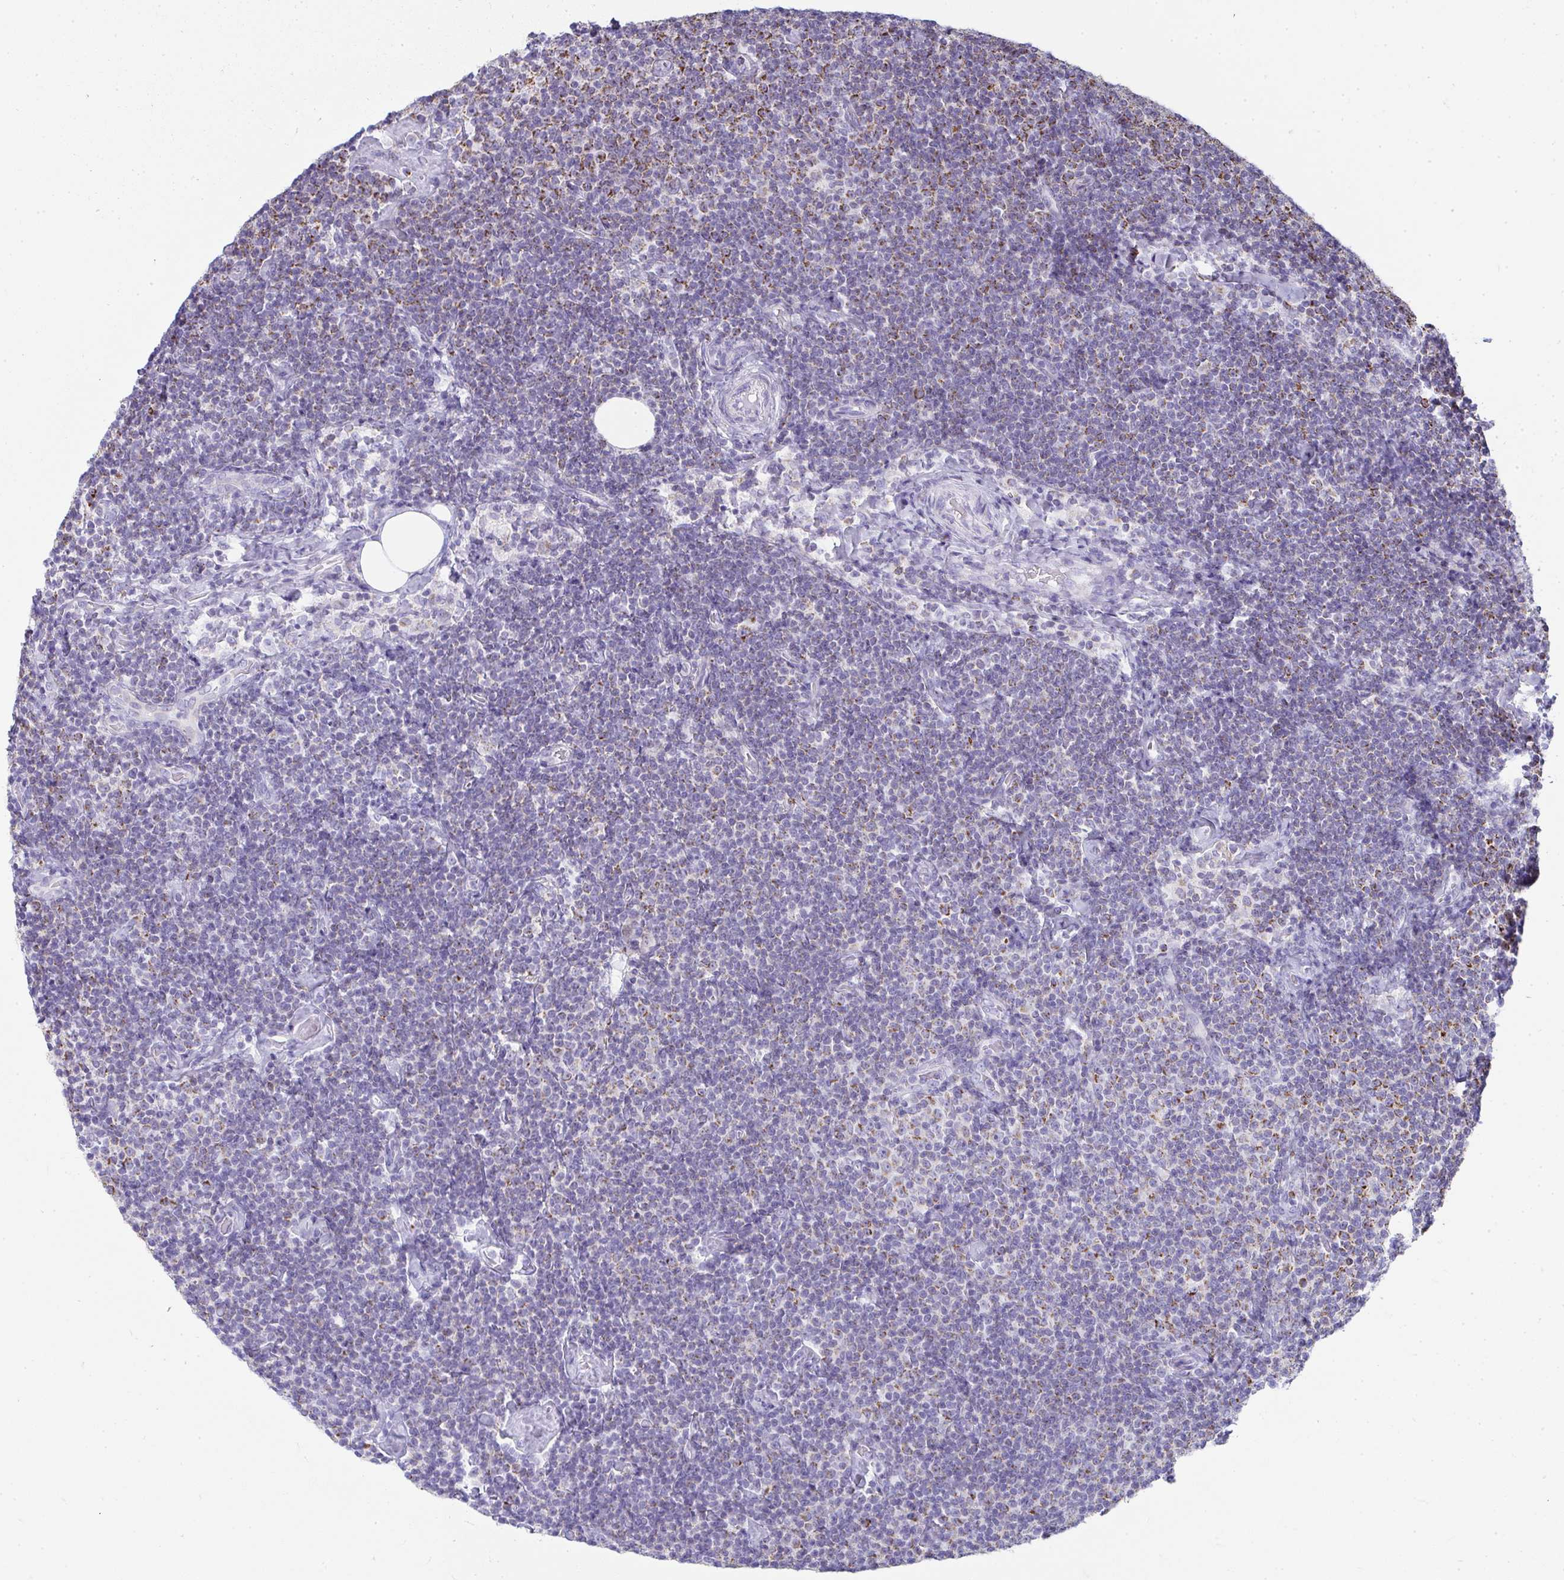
{"staining": {"intensity": "moderate", "quantity": "<25%", "location": "cytoplasmic/membranous"}, "tissue": "lymphoma", "cell_type": "Tumor cells", "image_type": "cancer", "snomed": [{"axis": "morphology", "description": "Malignant lymphoma, non-Hodgkin's type, Low grade"}, {"axis": "topography", "description": "Lymph node"}], "caption": "Protein staining exhibits moderate cytoplasmic/membranous positivity in about <25% of tumor cells in malignant lymphoma, non-Hodgkin's type (low-grade). Immunohistochemistry stains the protein of interest in brown and the nuclei are stained blue.", "gene": "SLC6A1", "patient": {"sex": "male", "age": 81}}